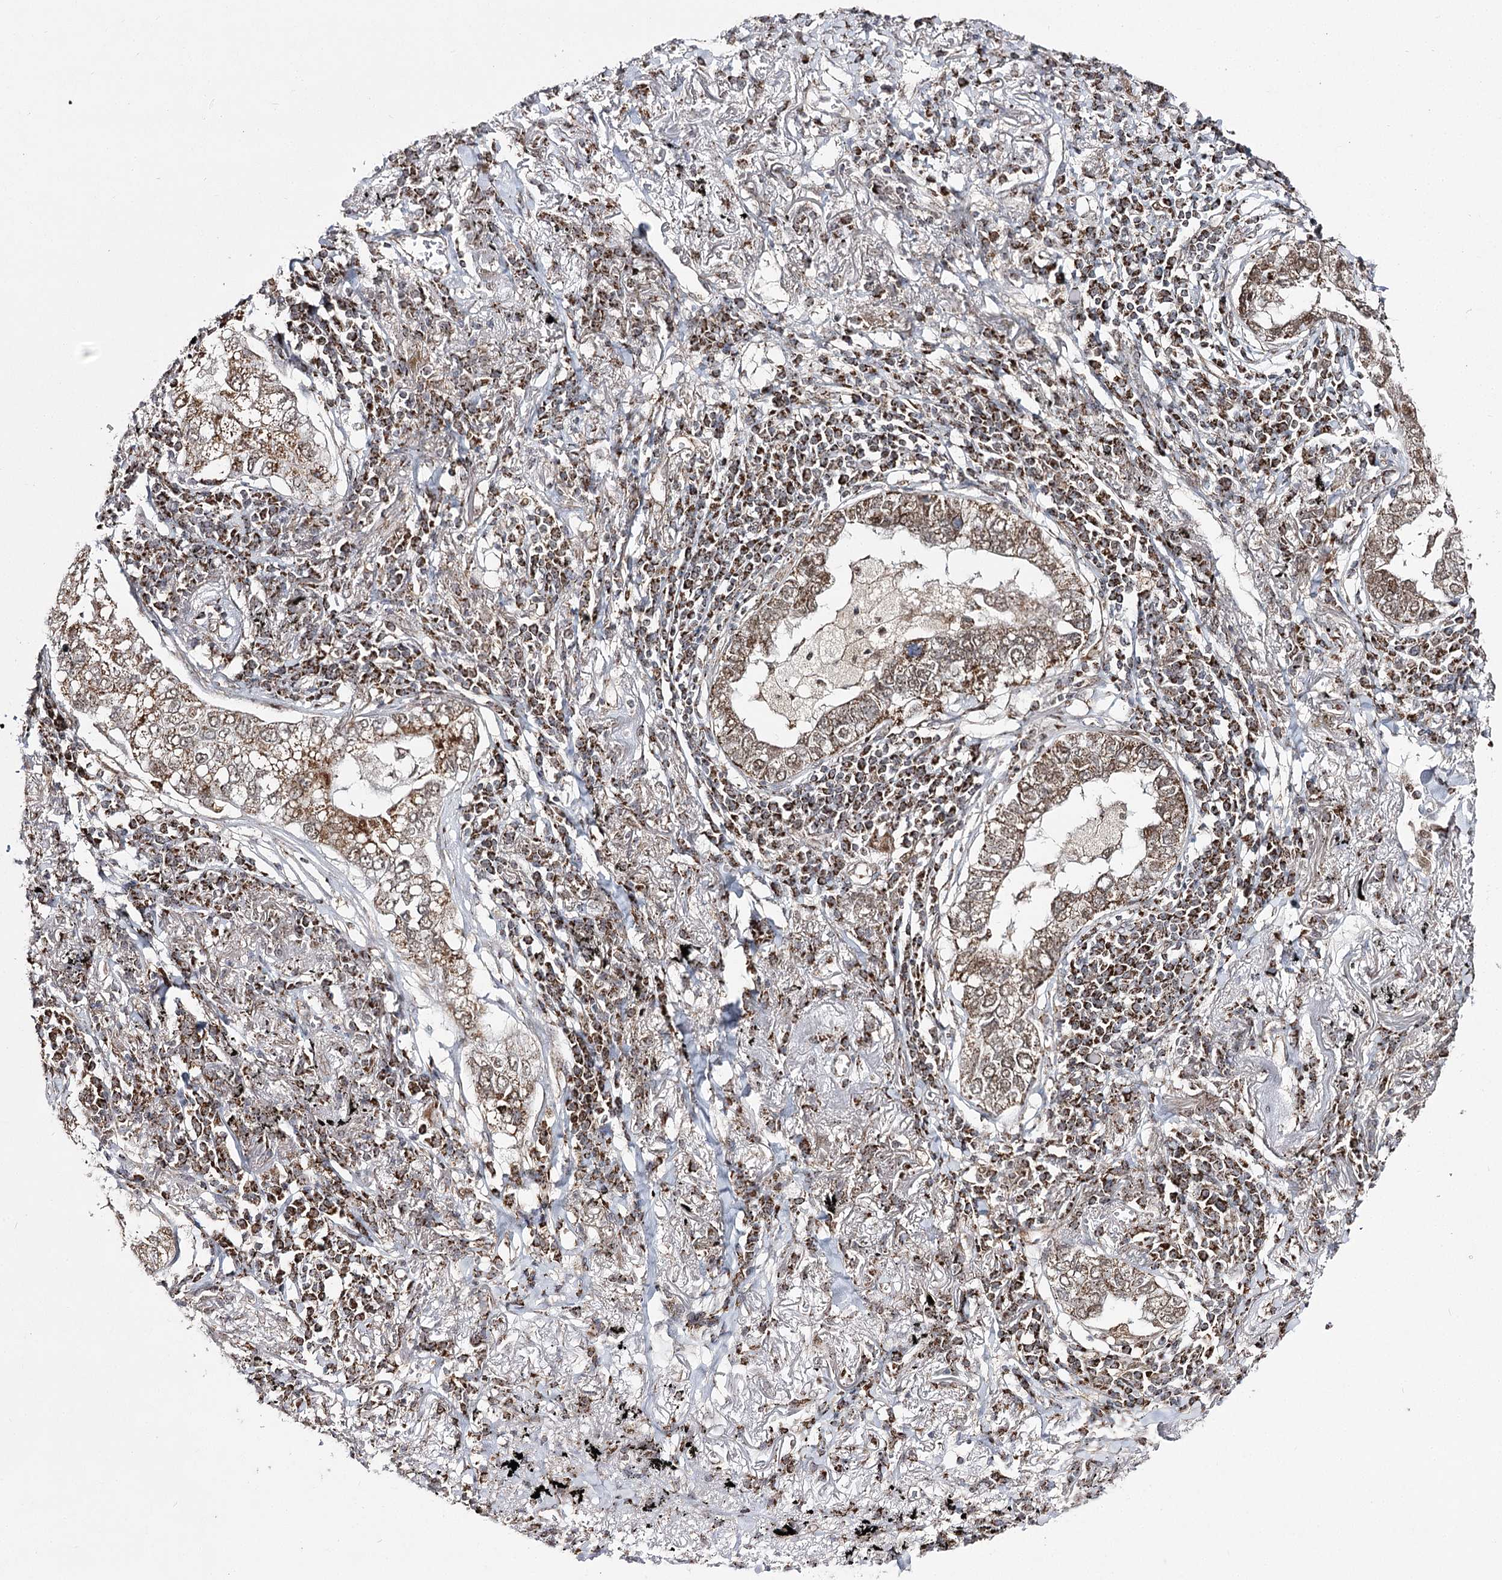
{"staining": {"intensity": "moderate", "quantity": ">75%", "location": "cytoplasmic/membranous,nuclear"}, "tissue": "lung cancer", "cell_type": "Tumor cells", "image_type": "cancer", "snomed": [{"axis": "morphology", "description": "Adenocarcinoma, NOS"}, {"axis": "topography", "description": "Lung"}], "caption": "Brown immunohistochemical staining in human adenocarcinoma (lung) reveals moderate cytoplasmic/membranous and nuclear positivity in approximately >75% of tumor cells.", "gene": "SLC4A1AP", "patient": {"sex": "male", "age": 65}}